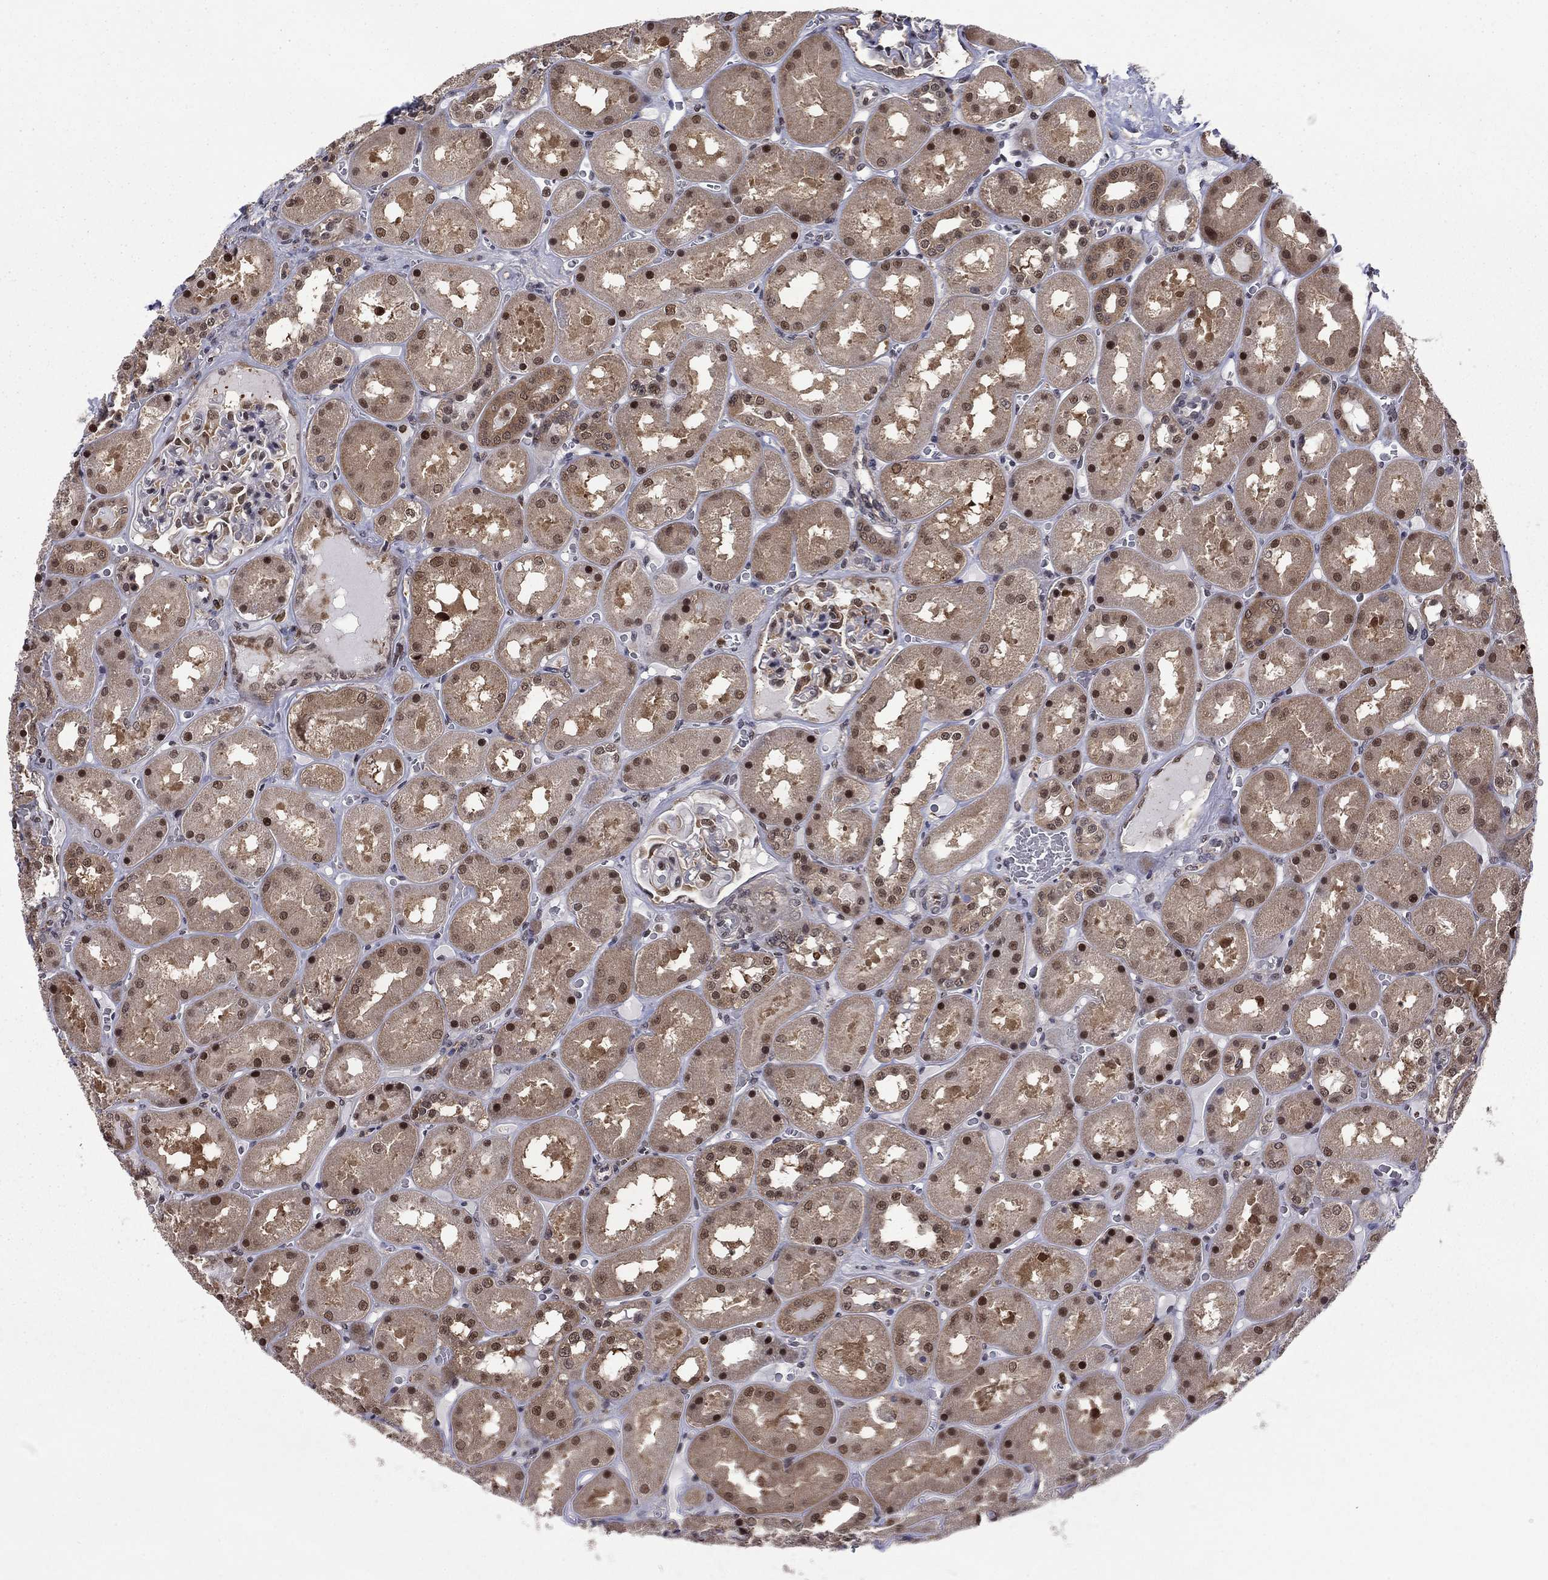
{"staining": {"intensity": "moderate", "quantity": "<25%", "location": "cytoplasmic/membranous,nuclear"}, "tissue": "kidney", "cell_type": "Cells in glomeruli", "image_type": "normal", "snomed": [{"axis": "morphology", "description": "Normal tissue, NOS"}, {"axis": "topography", "description": "Kidney"}], "caption": "Kidney stained with IHC demonstrates moderate cytoplasmic/membranous,nuclear staining in approximately <25% of cells in glomeruli.", "gene": "PSMD2", "patient": {"sex": "male", "age": 73}}